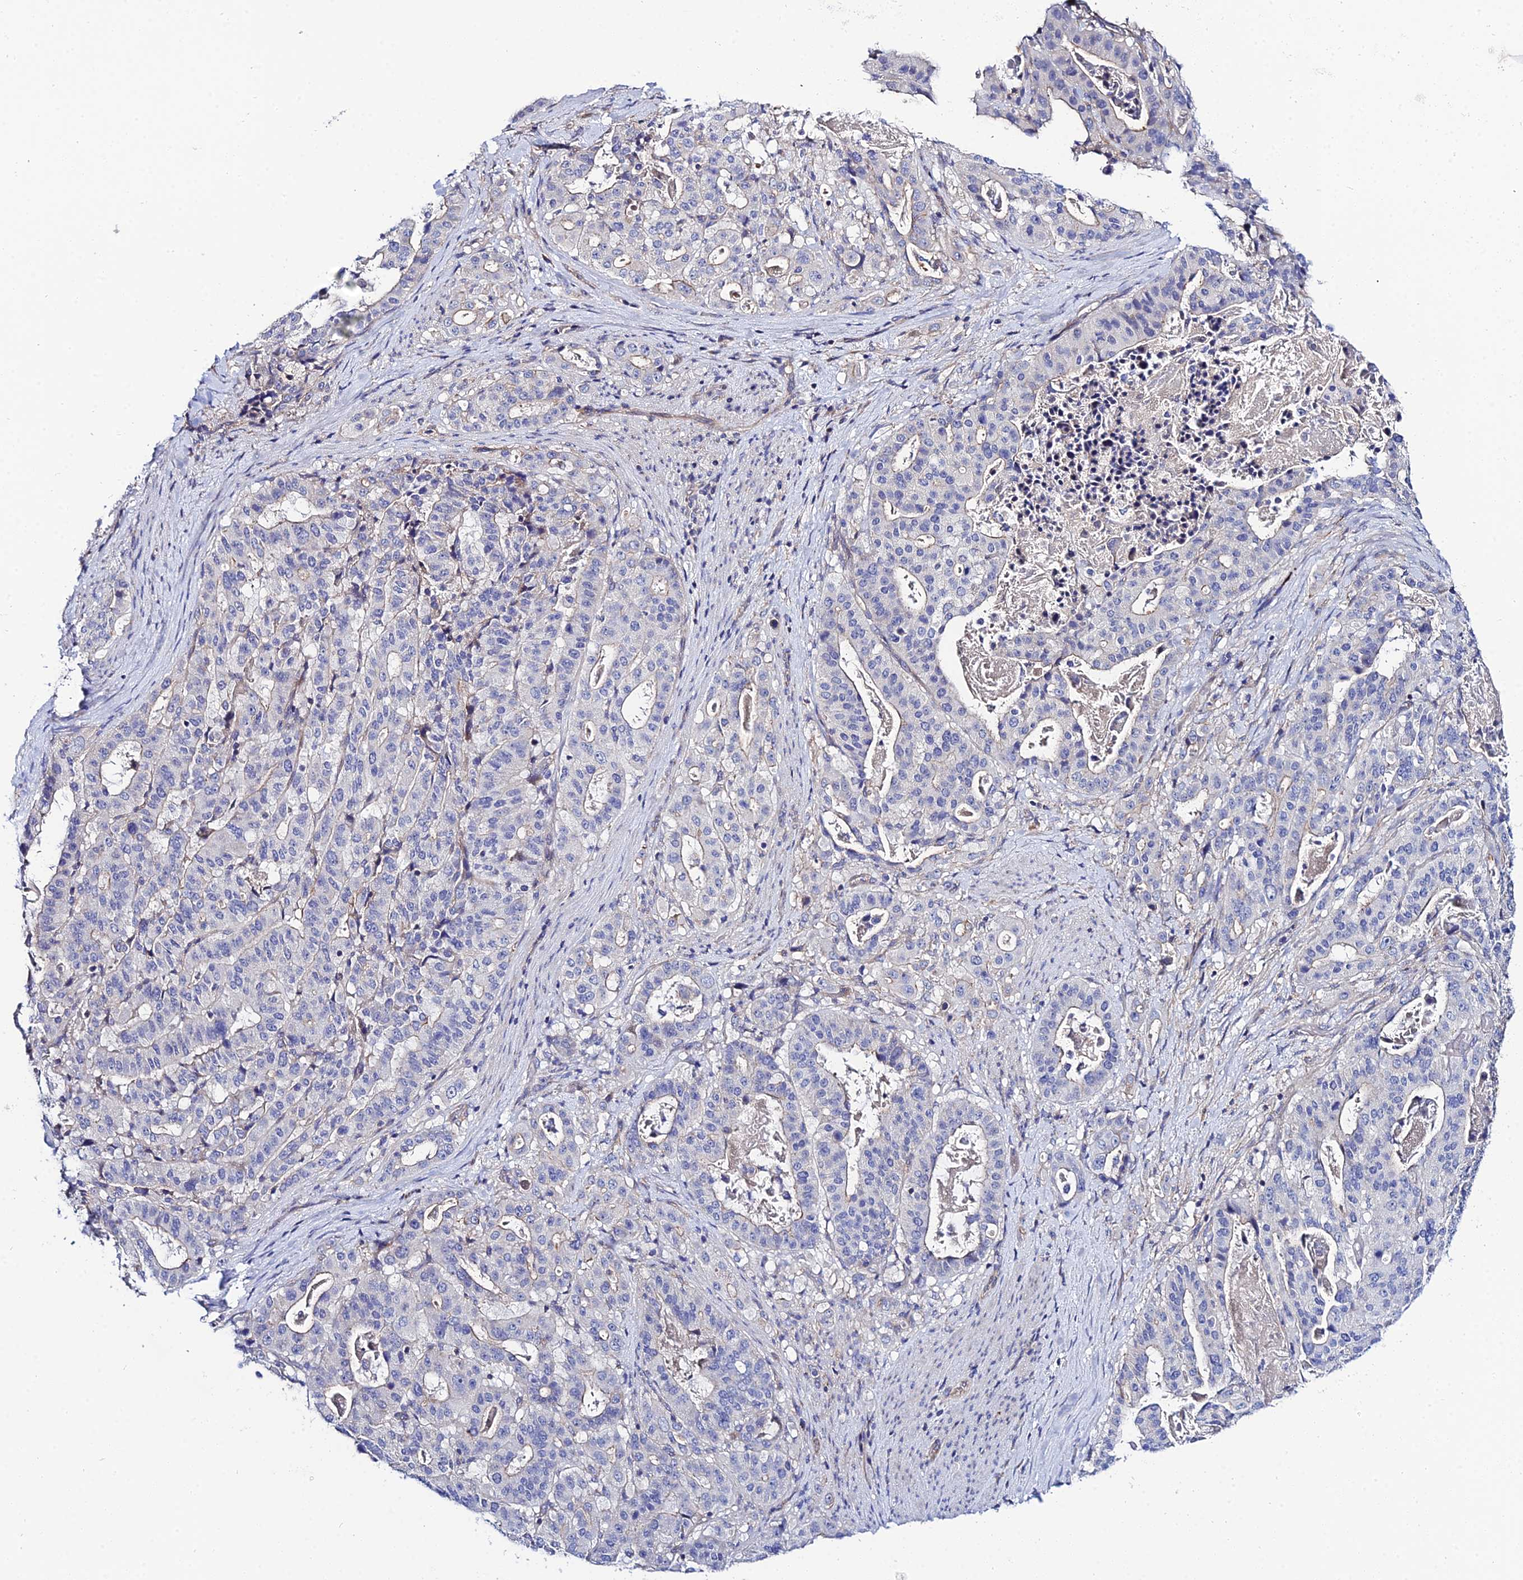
{"staining": {"intensity": "negative", "quantity": "none", "location": "none"}, "tissue": "stomach cancer", "cell_type": "Tumor cells", "image_type": "cancer", "snomed": [{"axis": "morphology", "description": "Adenocarcinoma, NOS"}, {"axis": "topography", "description": "Stomach"}], "caption": "An immunohistochemistry (IHC) micrograph of stomach cancer (adenocarcinoma) is shown. There is no staining in tumor cells of stomach cancer (adenocarcinoma).", "gene": "APOBEC3H", "patient": {"sex": "male", "age": 48}}